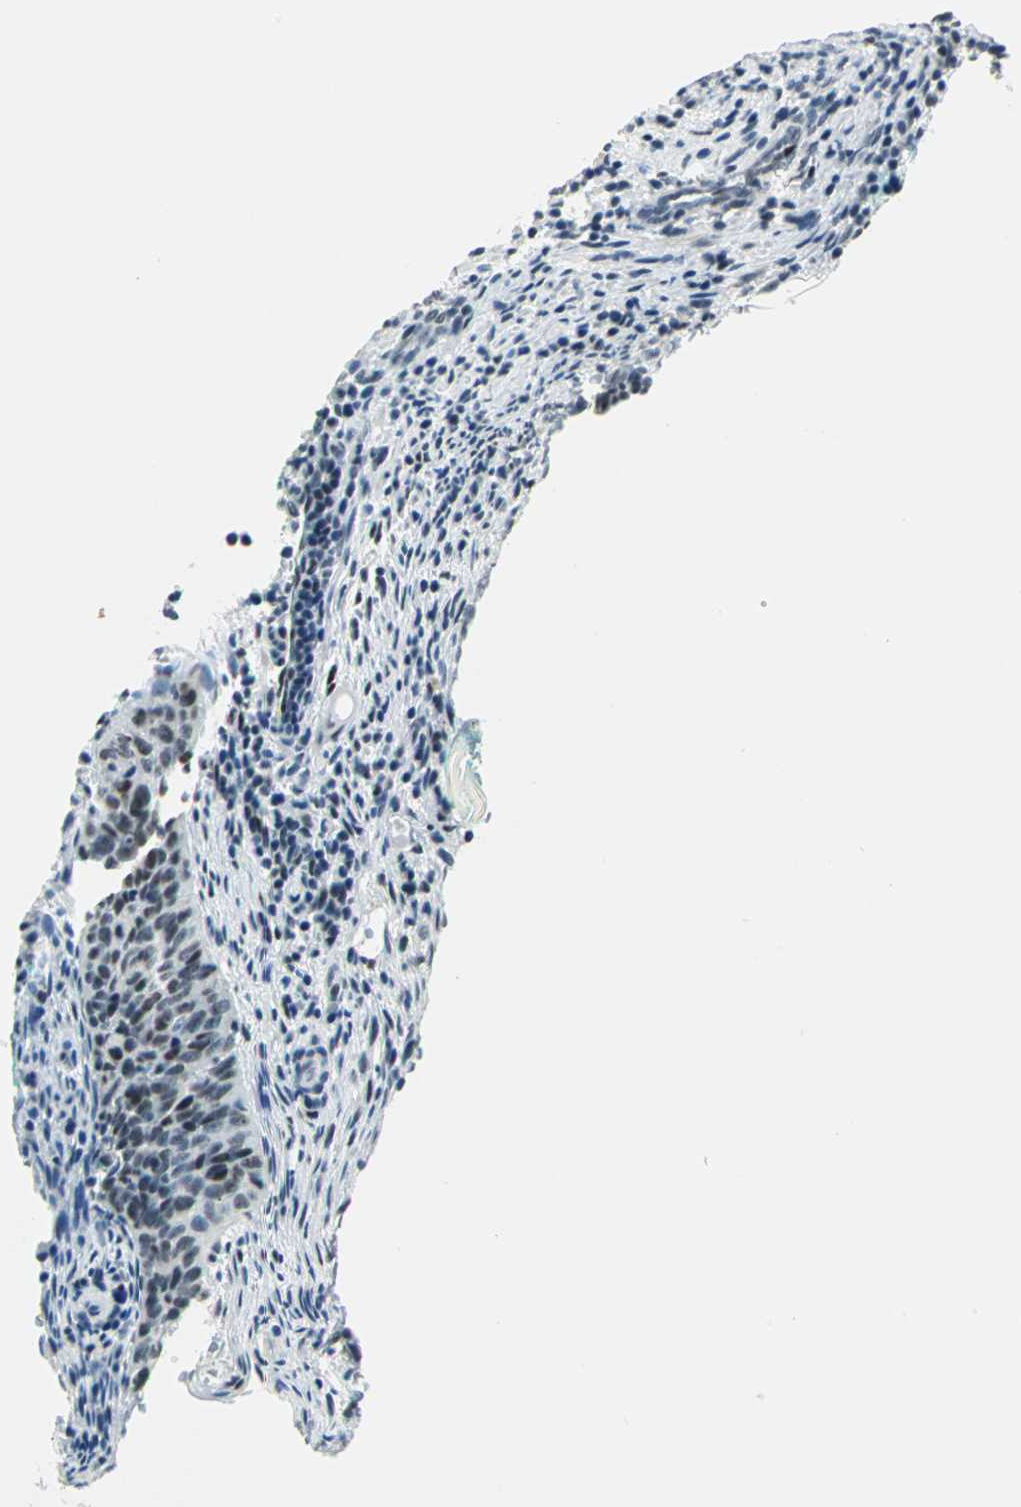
{"staining": {"intensity": "weak", "quantity": "25%-75%", "location": "nuclear"}, "tissue": "cervical cancer", "cell_type": "Tumor cells", "image_type": "cancer", "snomed": [{"axis": "morphology", "description": "Squamous cell carcinoma, NOS"}, {"axis": "topography", "description": "Cervix"}], "caption": "Immunohistochemical staining of human cervical squamous cell carcinoma exhibits low levels of weak nuclear protein staining in about 25%-75% of tumor cells.", "gene": "KAT6B", "patient": {"sex": "female", "age": 33}}